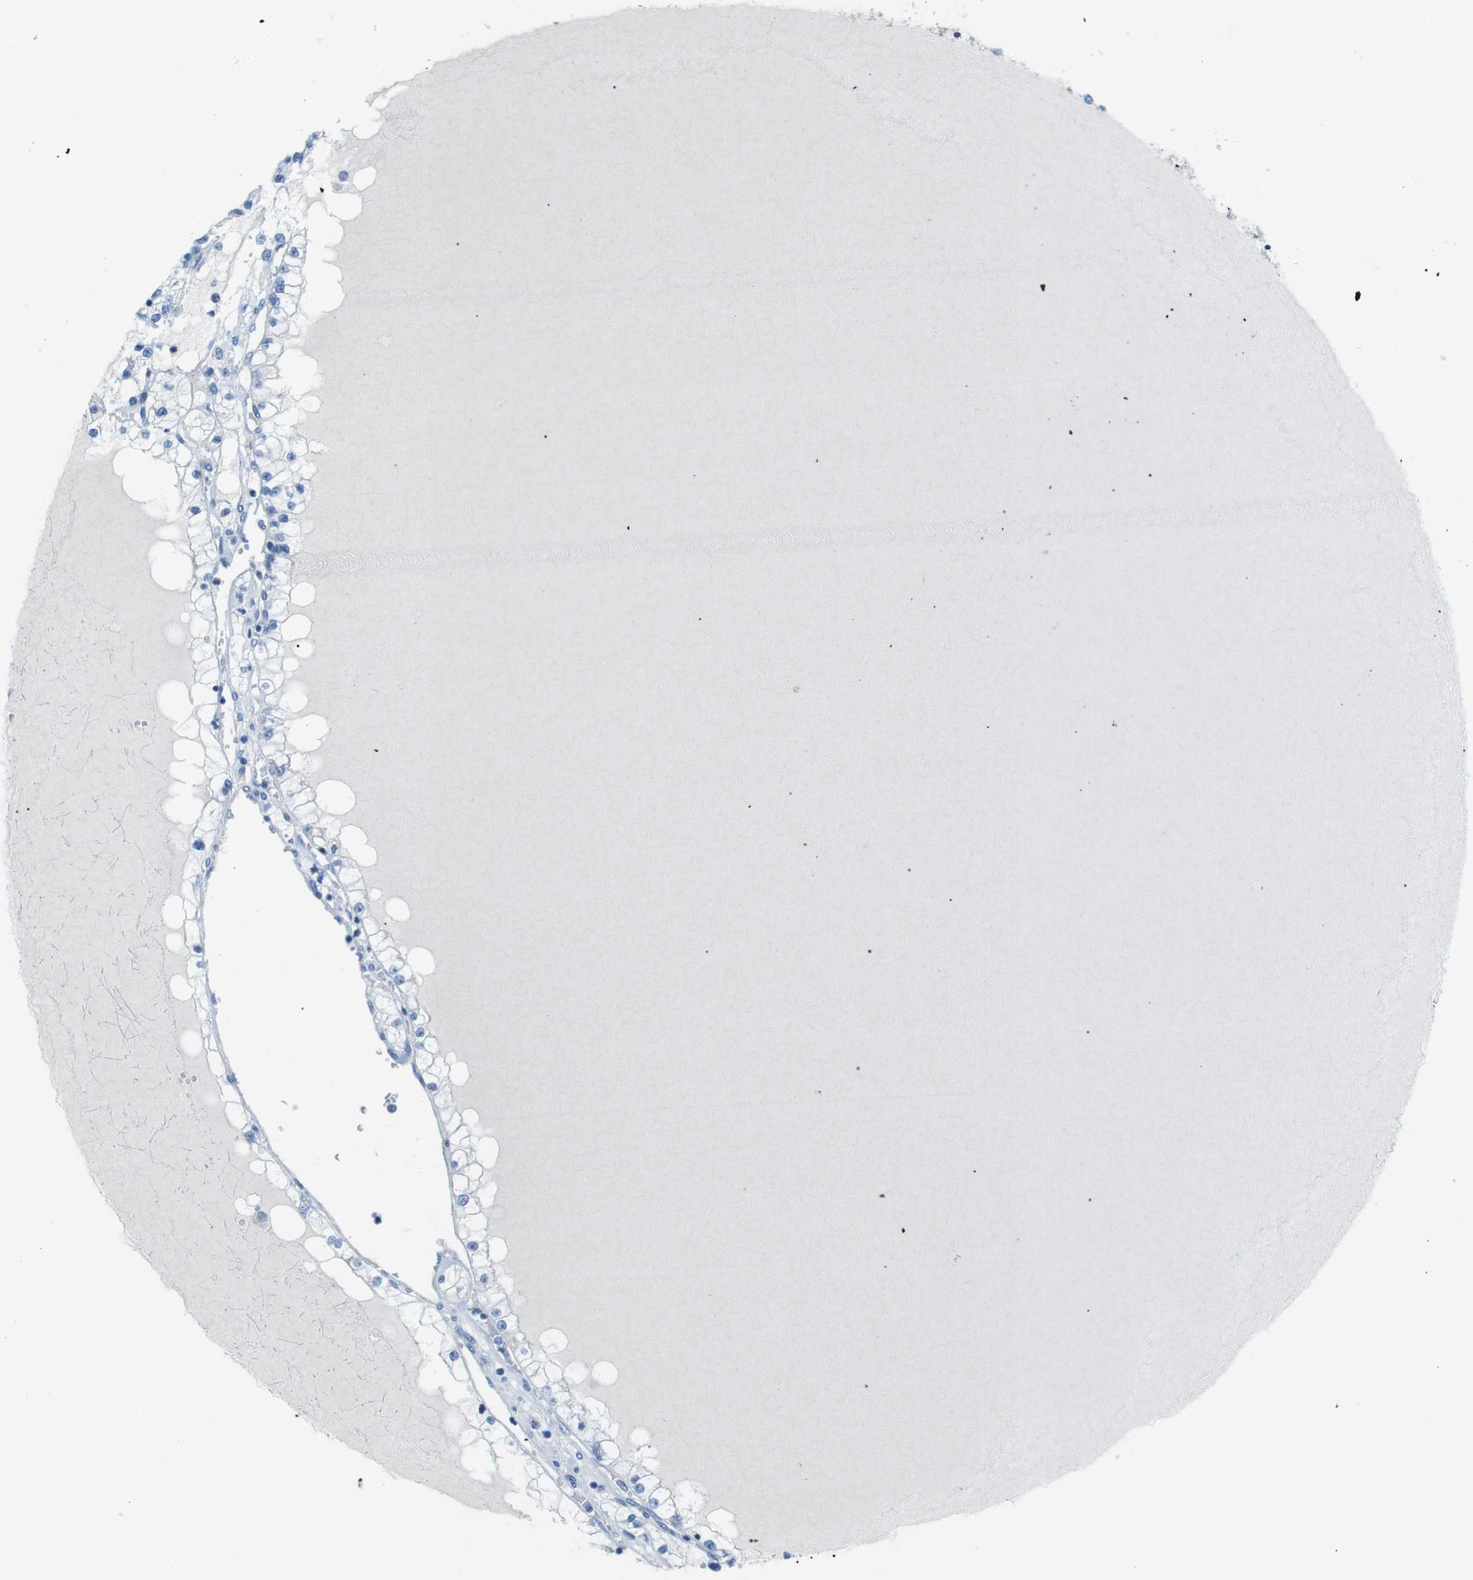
{"staining": {"intensity": "negative", "quantity": "none", "location": "none"}, "tissue": "renal cancer", "cell_type": "Tumor cells", "image_type": "cancer", "snomed": [{"axis": "morphology", "description": "Adenocarcinoma, NOS"}, {"axis": "topography", "description": "Kidney"}], "caption": "Adenocarcinoma (renal) was stained to show a protein in brown. There is no significant expression in tumor cells.", "gene": "SALL4", "patient": {"sex": "male", "age": 68}}